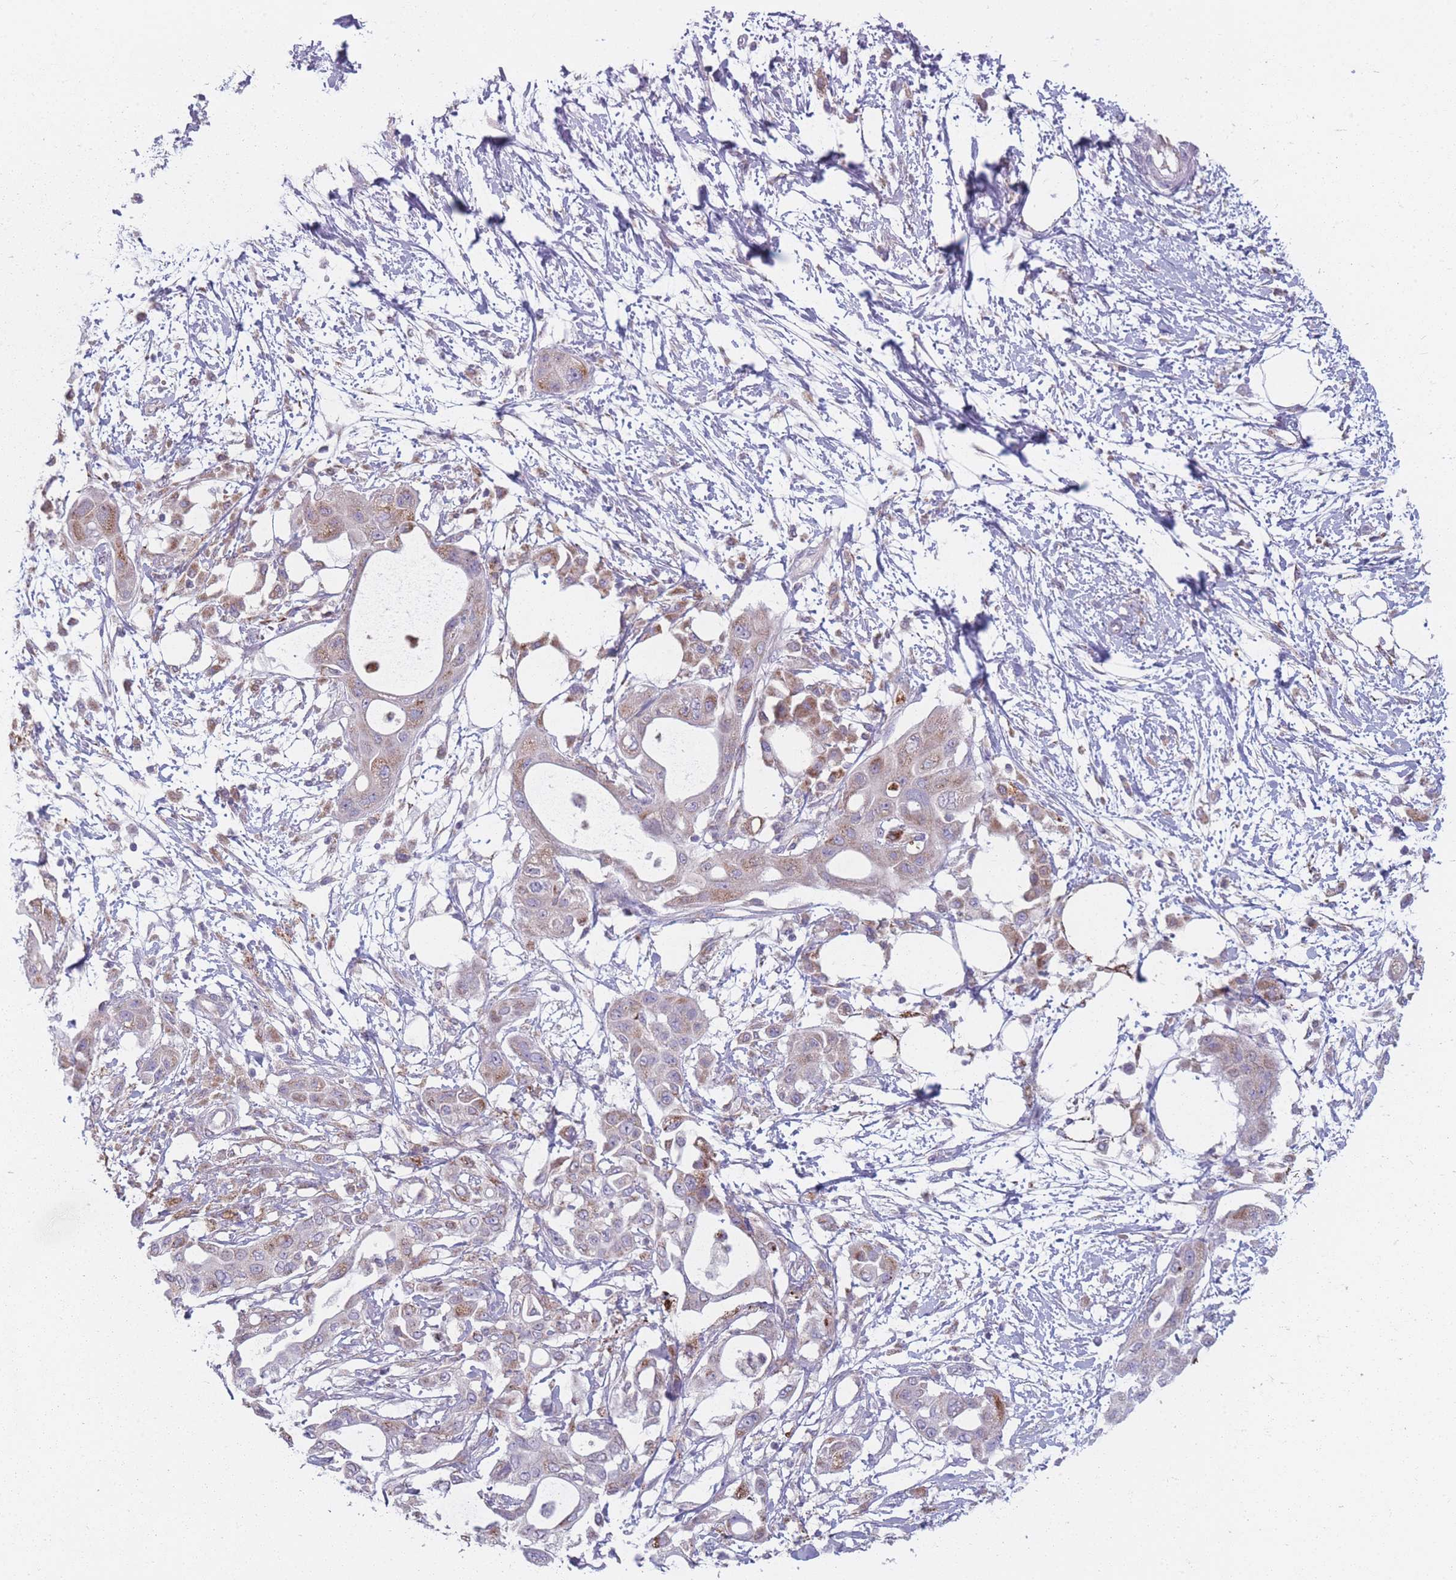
{"staining": {"intensity": "weak", "quantity": "25%-75%", "location": "cytoplasmic/membranous"}, "tissue": "pancreatic cancer", "cell_type": "Tumor cells", "image_type": "cancer", "snomed": [{"axis": "morphology", "description": "Adenocarcinoma, NOS"}, {"axis": "topography", "description": "Pancreas"}], "caption": "The photomicrograph exhibits immunohistochemical staining of adenocarcinoma (pancreatic). There is weak cytoplasmic/membranous staining is appreciated in about 25%-75% of tumor cells. (DAB (3,3'-diaminobenzidine) = brown stain, brightfield microscopy at high magnification).", "gene": "PEX11B", "patient": {"sex": "male", "age": 68}}